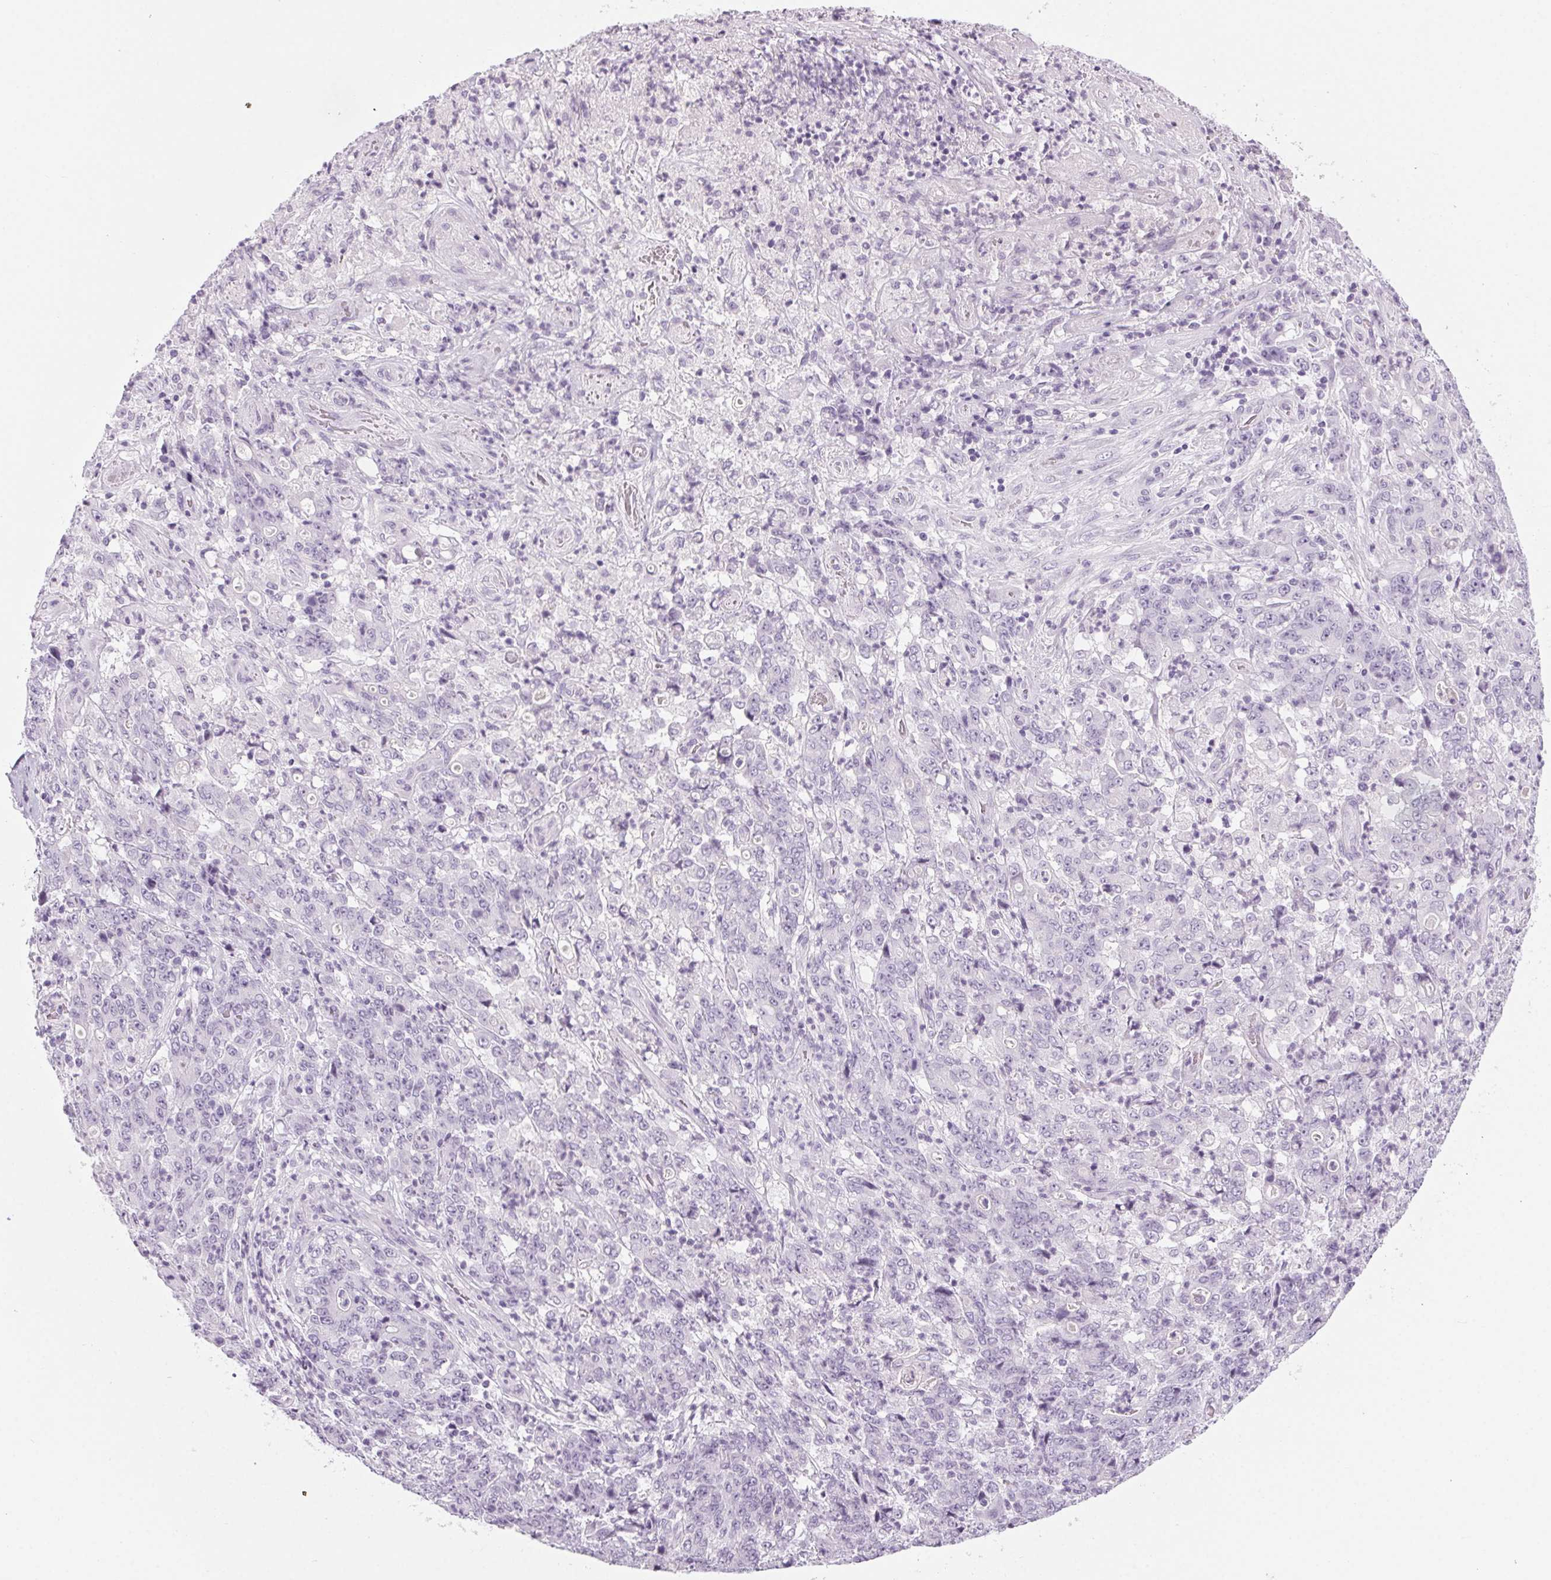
{"staining": {"intensity": "negative", "quantity": "none", "location": "none"}, "tissue": "stomach cancer", "cell_type": "Tumor cells", "image_type": "cancer", "snomed": [{"axis": "morphology", "description": "Adenocarcinoma, NOS"}, {"axis": "topography", "description": "Stomach, lower"}], "caption": "Tumor cells are negative for protein expression in human stomach cancer. Brightfield microscopy of IHC stained with DAB (3,3'-diaminobenzidine) (brown) and hematoxylin (blue), captured at high magnification.", "gene": "LRP2", "patient": {"sex": "female", "age": 71}}